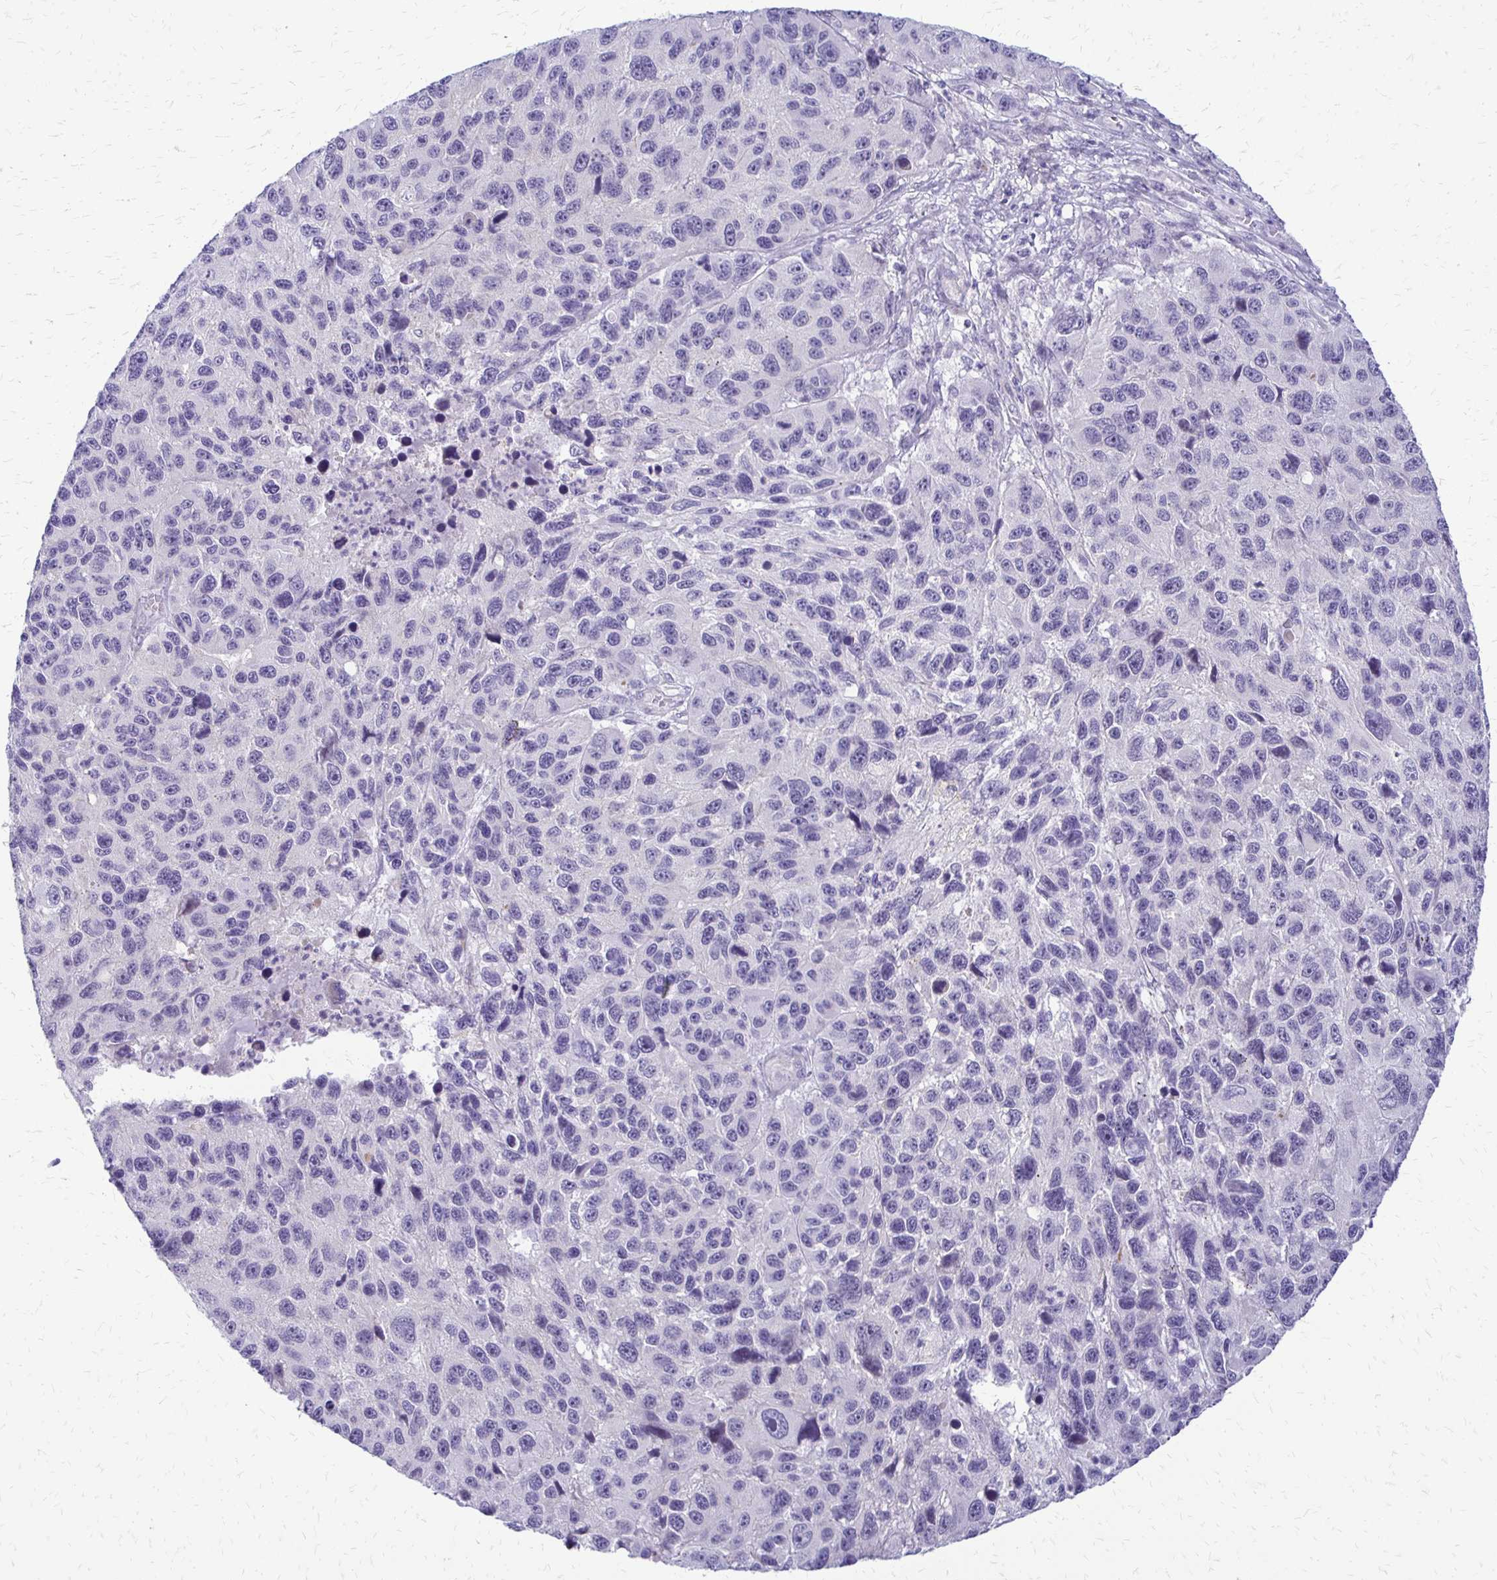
{"staining": {"intensity": "negative", "quantity": "none", "location": "none"}, "tissue": "melanoma", "cell_type": "Tumor cells", "image_type": "cancer", "snomed": [{"axis": "morphology", "description": "Malignant melanoma, NOS"}, {"axis": "topography", "description": "Skin"}], "caption": "Immunohistochemical staining of human melanoma shows no significant staining in tumor cells.", "gene": "EPYC", "patient": {"sex": "male", "age": 53}}